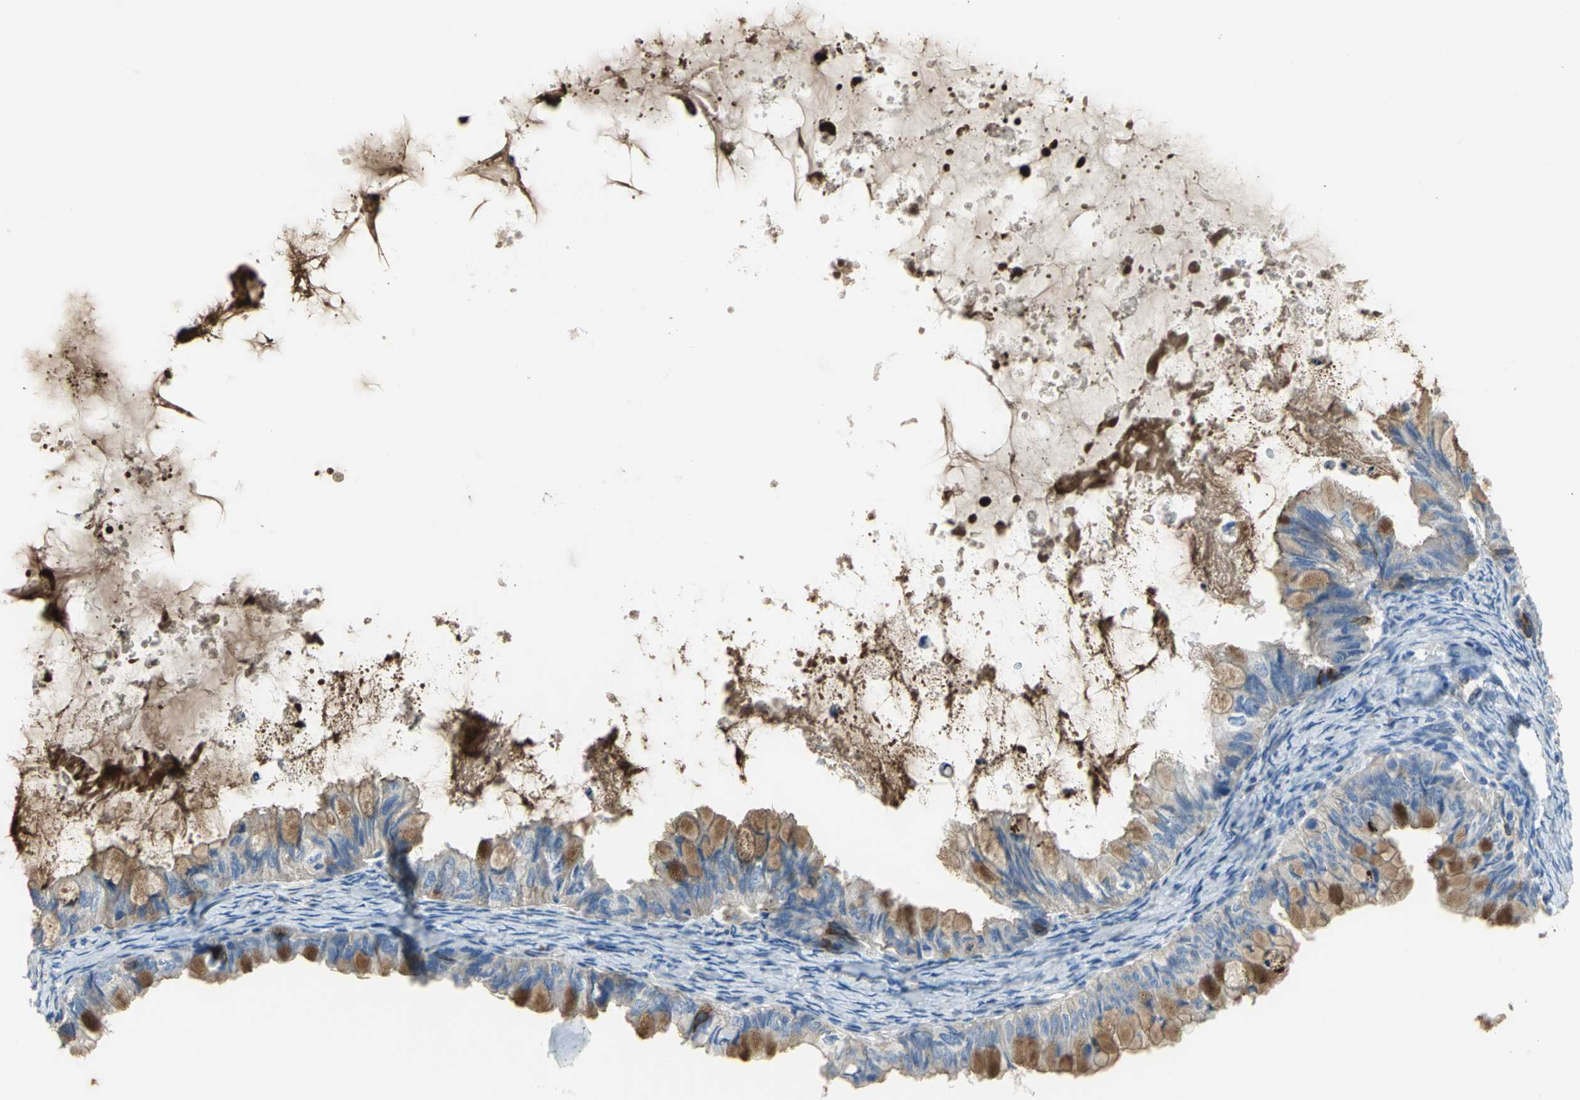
{"staining": {"intensity": "moderate", "quantity": ">75%", "location": "cytoplasmic/membranous"}, "tissue": "ovarian cancer", "cell_type": "Tumor cells", "image_type": "cancer", "snomed": [{"axis": "morphology", "description": "Cystadenocarcinoma, mucinous, NOS"}, {"axis": "topography", "description": "Ovary"}], "caption": "A brown stain labels moderate cytoplasmic/membranous positivity of a protein in ovarian cancer tumor cells.", "gene": "HTR1F", "patient": {"sex": "female", "age": 80}}